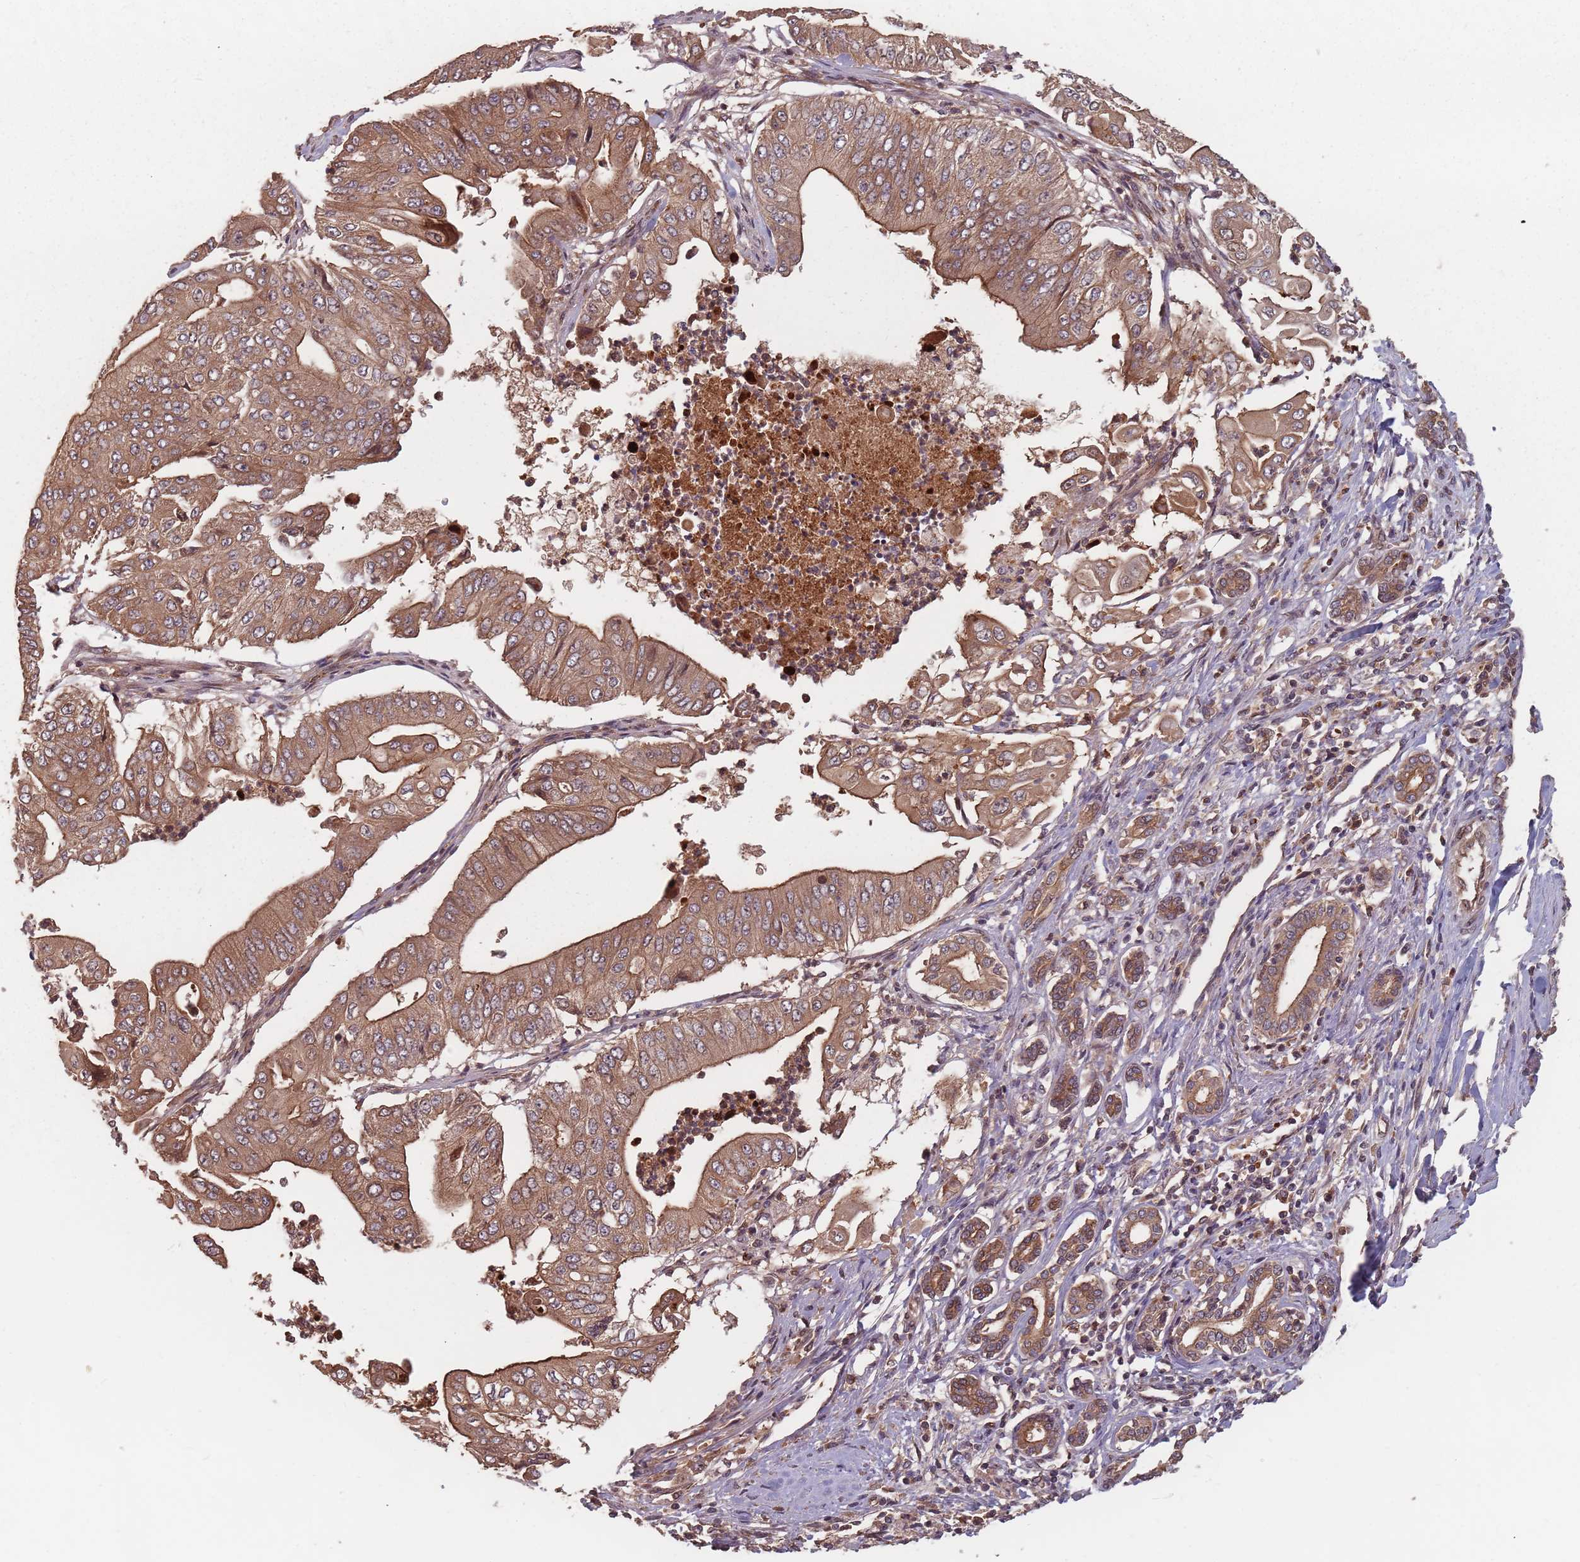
{"staining": {"intensity": "moderate", "quantity": ">75%", "location": "cytoplasmic/membranous"}, "tissue": "pancreatic cancer", "cell_type": "Tumor cells", "image_type": "cancer", "snomed": [{"axis": "morphology", "description": "Adenocarcinoma, NOS"}, {"axis": "topography", "description": "Pancreas"}], "caption": "Brown immunohistochemical staining in human pancreatic cancer reveals moderate cytoplasmic/membranous positivity in about >75% of tumor cells. (IHC, brightfield microscopy, high magnification).", "gene": "C3orf14", "patient": {"sex": "female", "age": 77}}